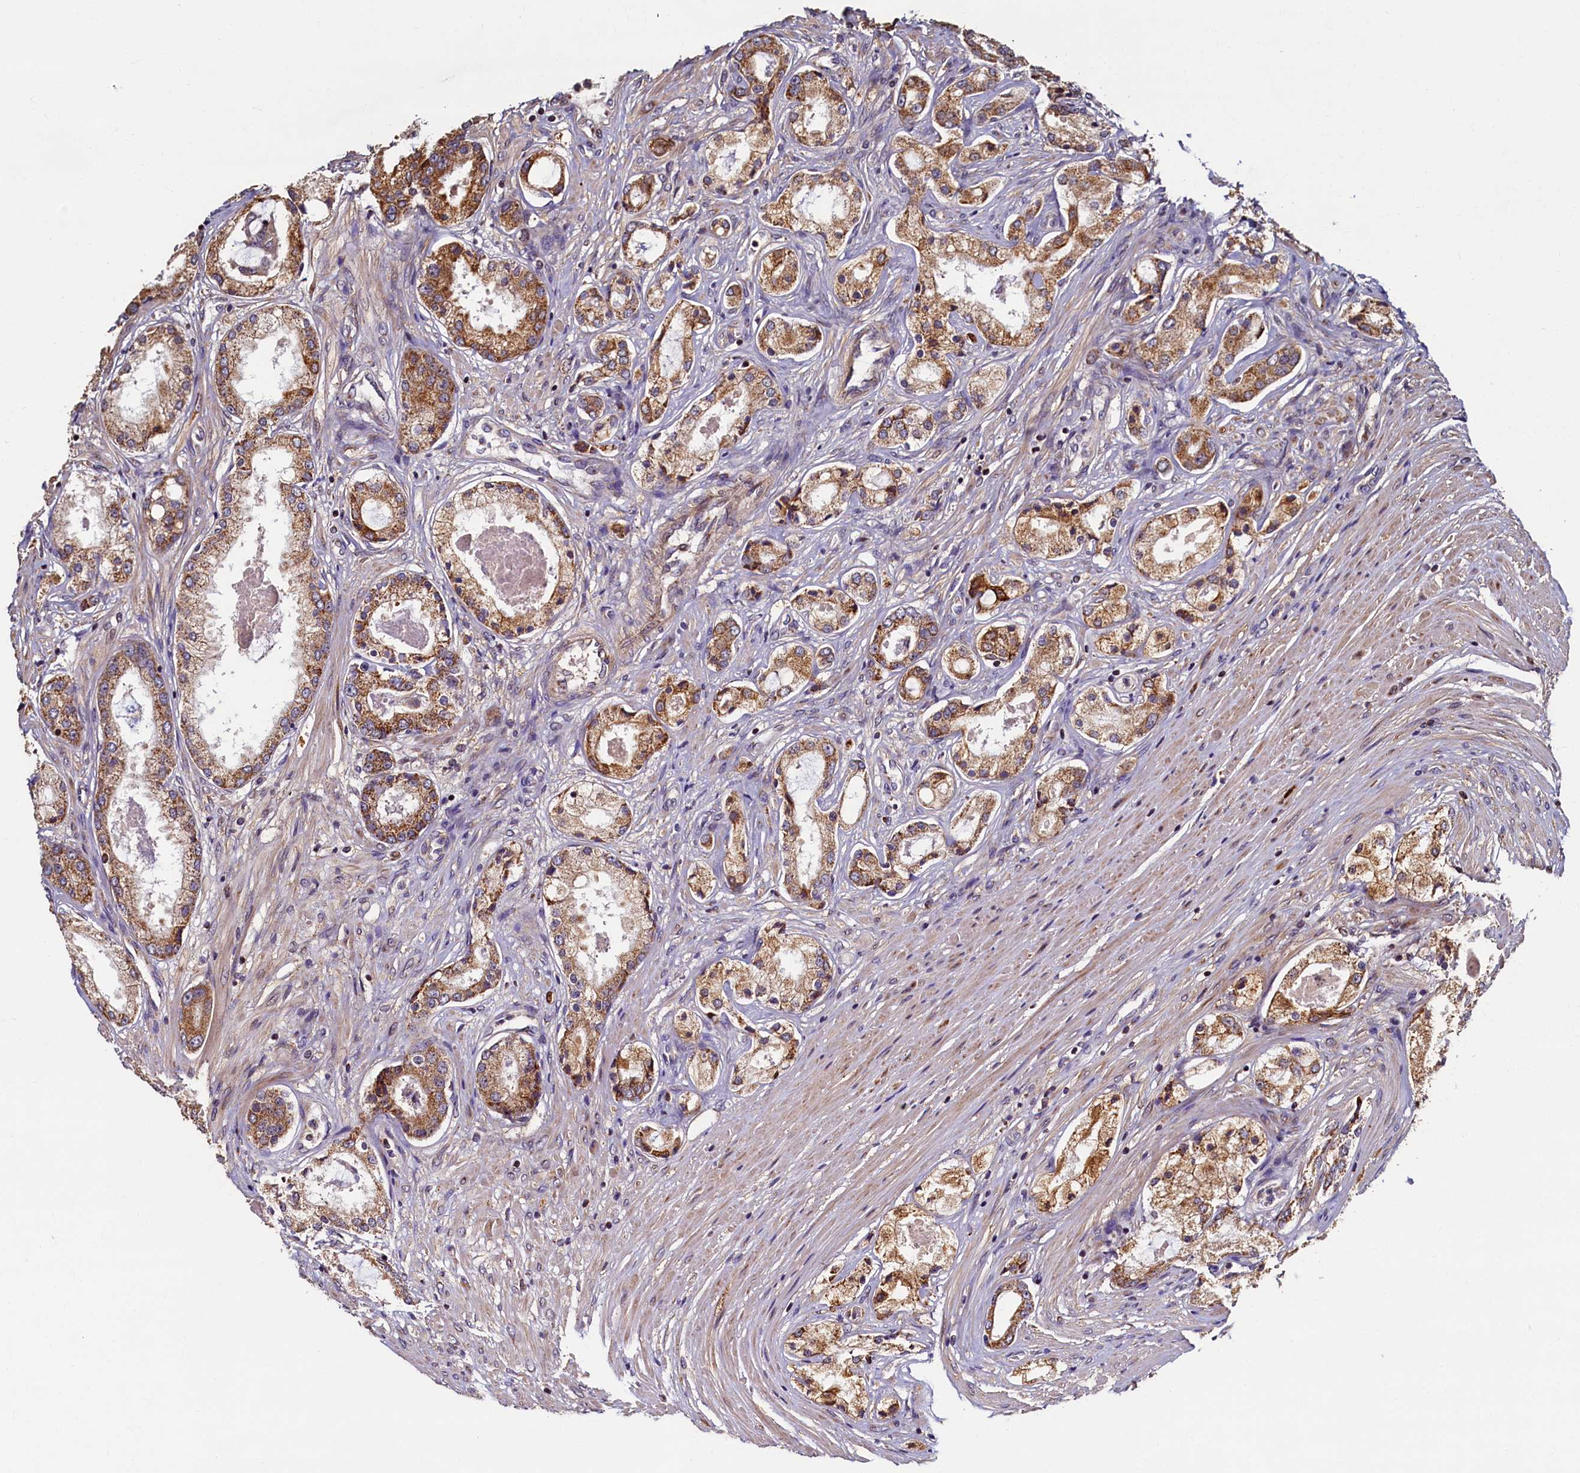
{"staining": {"intensity": "moderate", "quantity": ">75%", "location": "cytoplasmic/membranous"}, "tissue": "prostate cancer", "cell_type": "Tumor cells", "image_type": "cancer", "snomed": [{"axis": "morphology", "description": "Adenocarcinoma, Low grade"}, {"axis": "topography", "description": "Prostate"}], "caption": "This histopathology image exhibits prostate cancer stained with immunohistochemistry to label a protein in brown. The cytoplasmic/membranous of tumor cells show moderate positivity for the protein. Nuclei are counter-stained blue.", "gene": "NCKAP5L", "patient": {"sex": "male", "age": 68}}